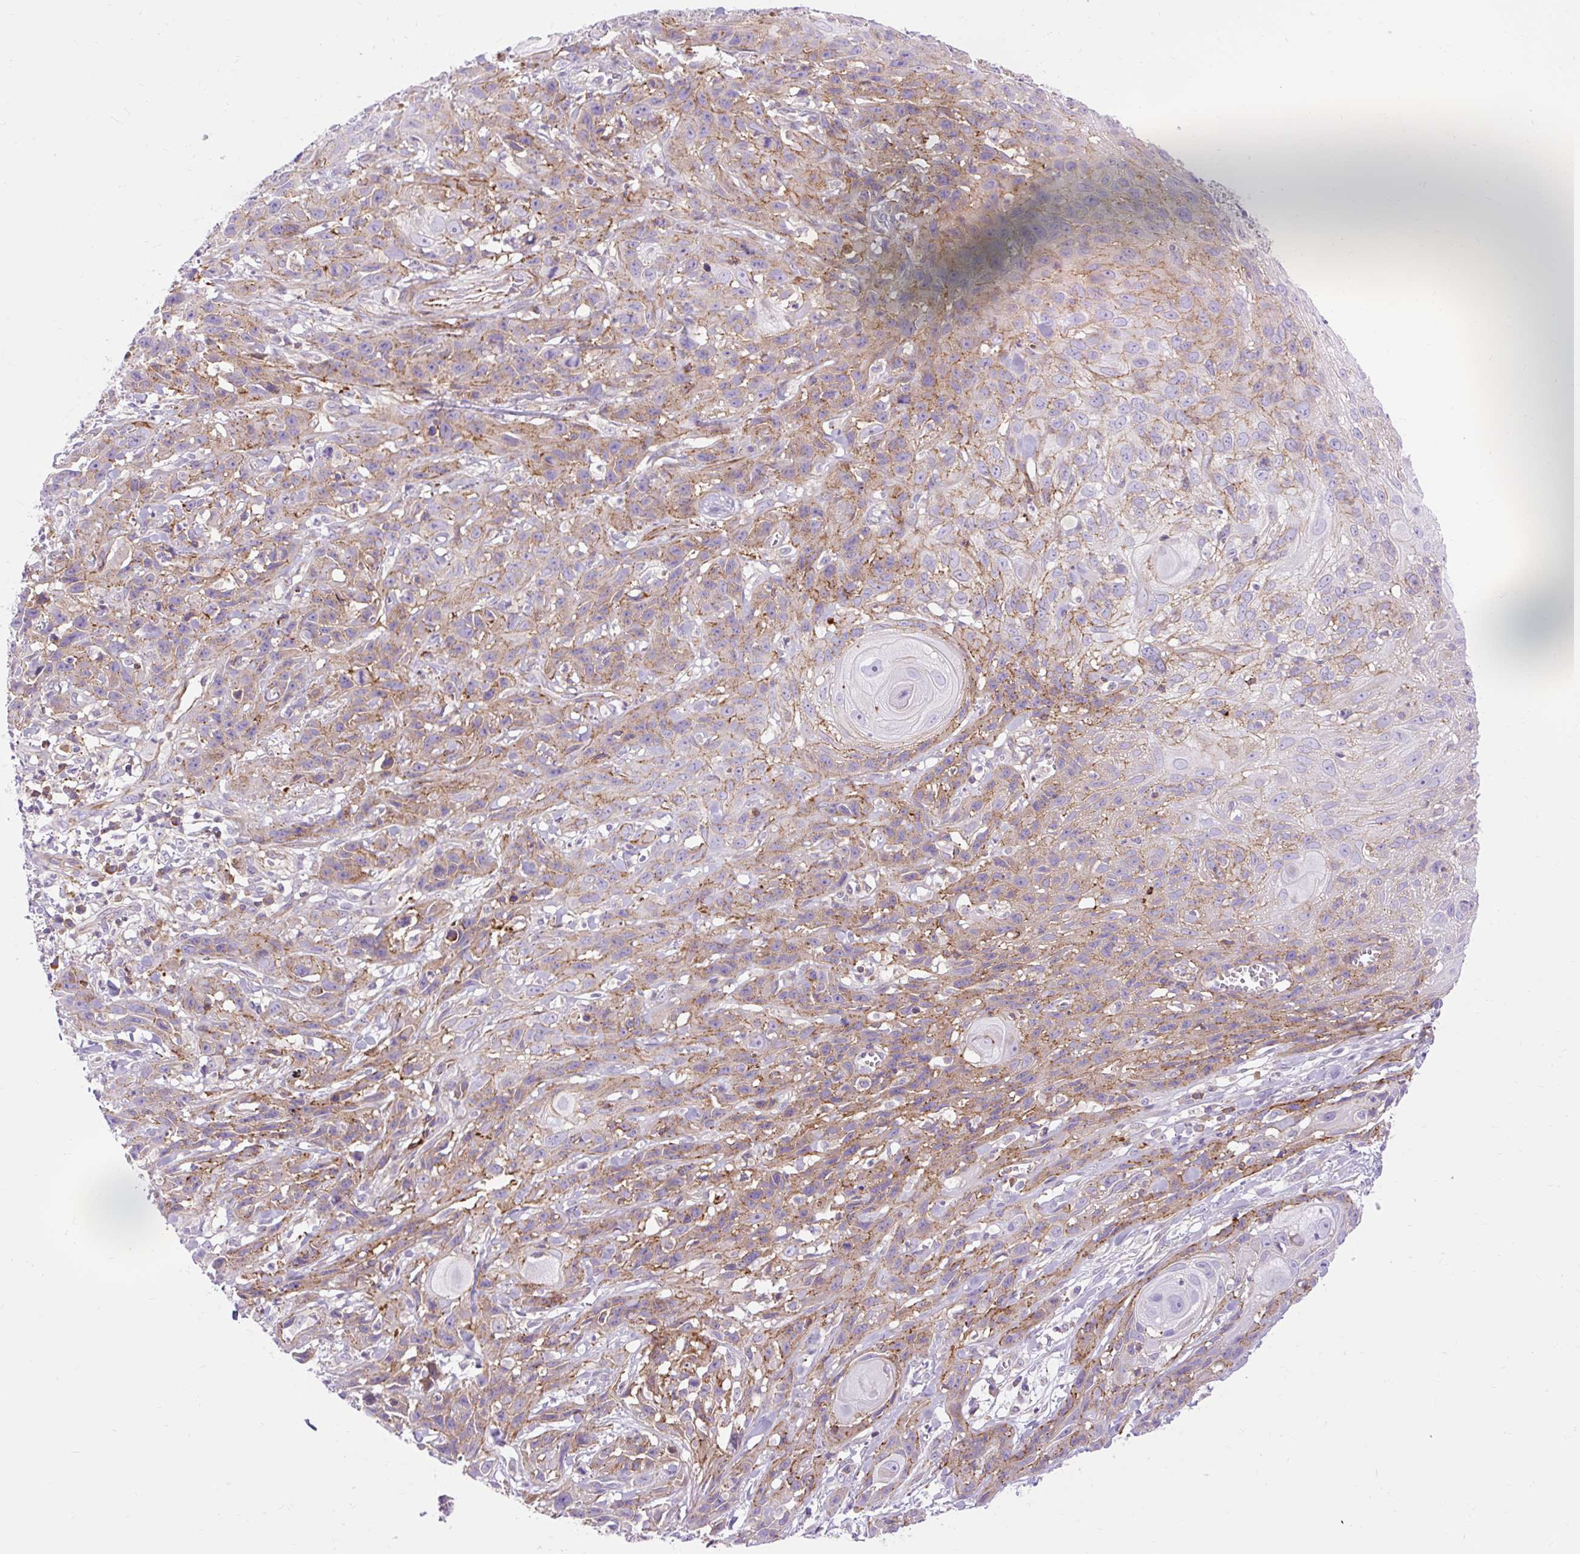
{"staining": {"intensity": "weak", "quantity": "25%-75%", "location": "cytoplasmic/membranous"}, "tissue": "skin cancer", "cell_type": "Tumor cells", "image_type": "cancer", "snomed": [{"axis": "morphology", "description": "Squamous cell carcinoma, NOS"}, {"axis": "topography", "description": "Skin"}, {"axis": "topography", "description": "Vulva"}], "caption": "The image exhibits staining of squamous cell carcinoma (skin), revealing weak cytoplasmic/membranous protein staining (brown color) within tumor cells. Nuclei are stained in blue.", "gene": "CORO7-PAM16", "patient": {"sex": "female", "age": 83}}